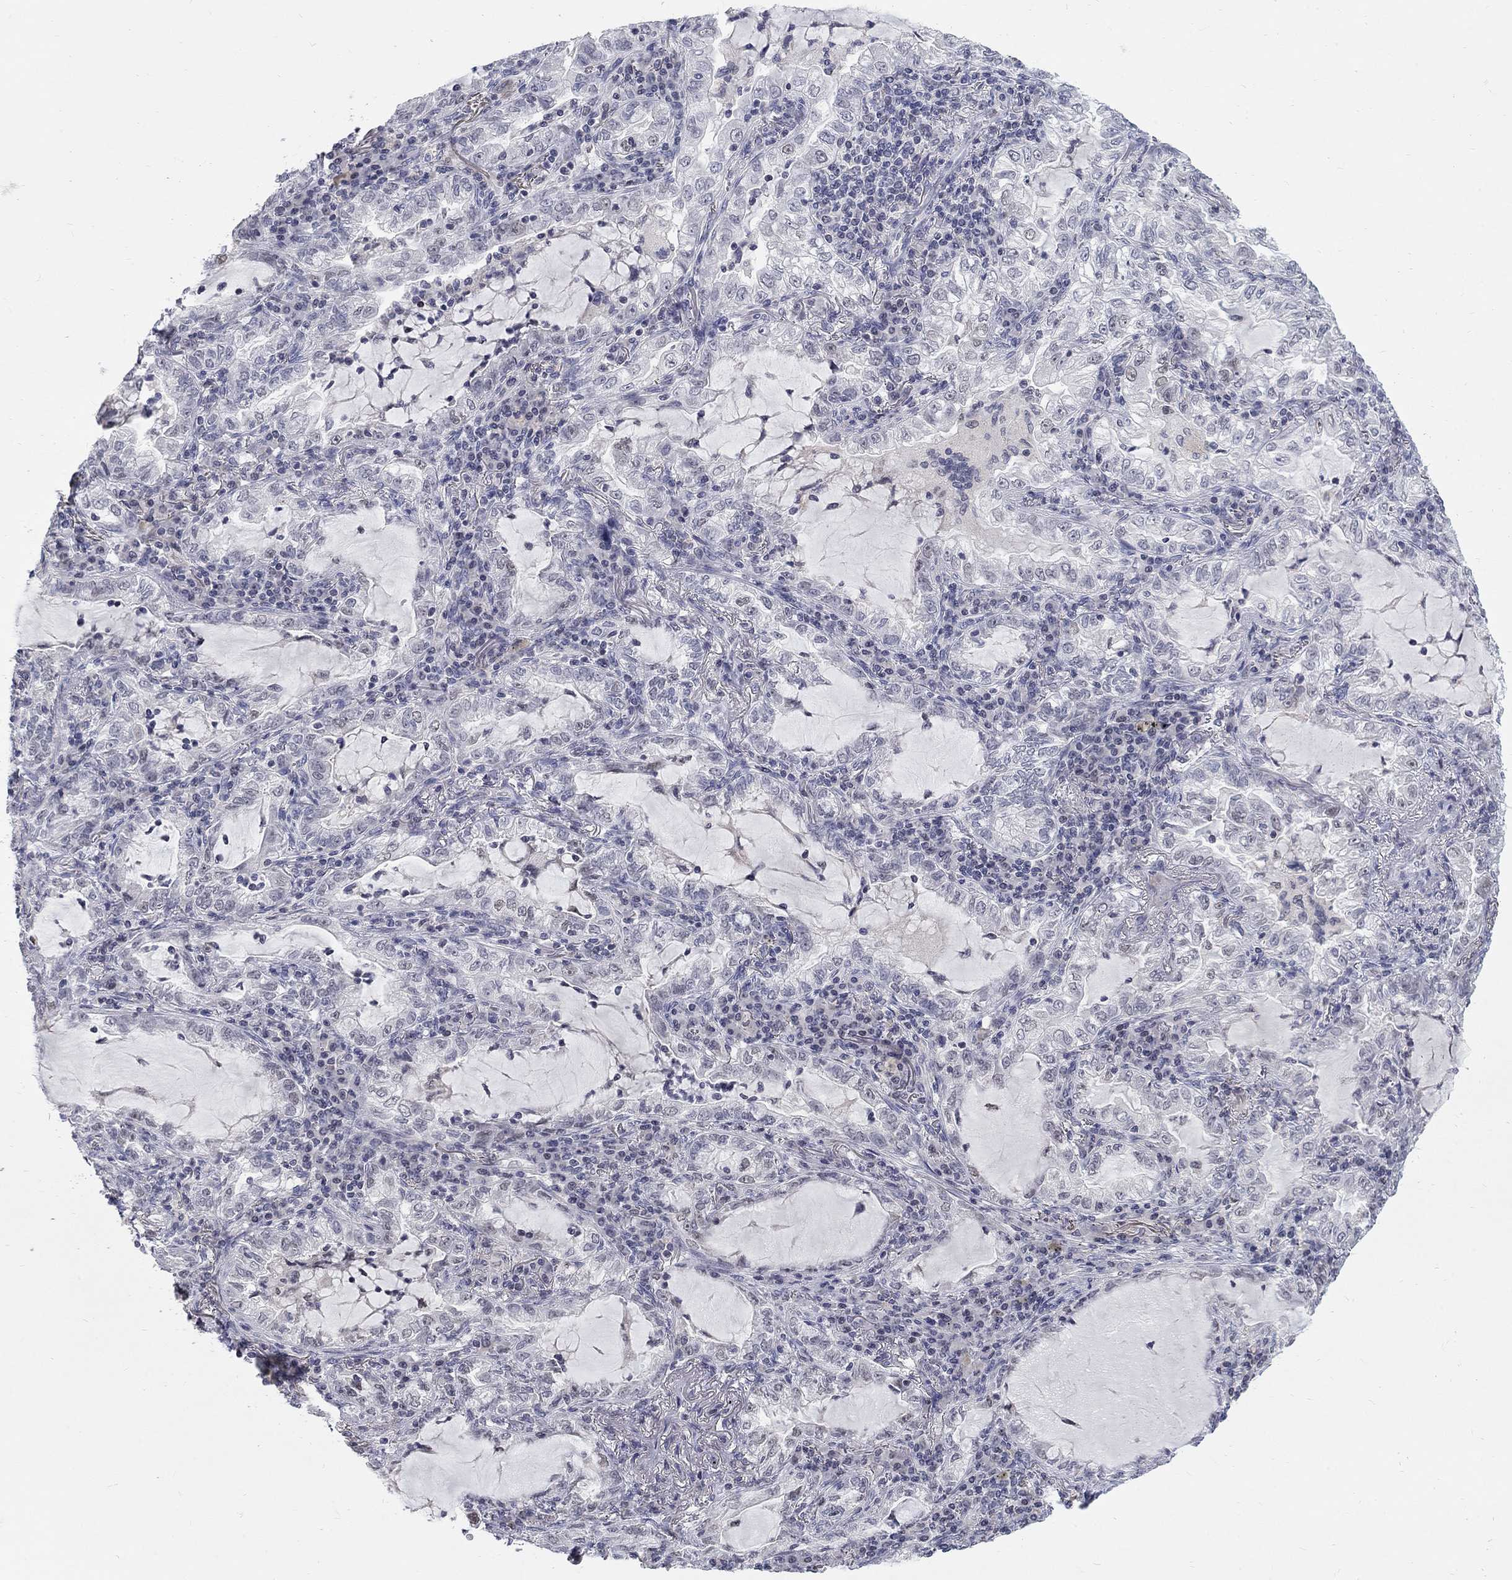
{"staining": {"intensity": "negative", "quantity": "none", "location": "none"}, "tissue": "lung cancer", "cell_type": "Tumor cells", "image_type": "cancer", "snomed": [{"axis": "morphology", "description": "Adenocarcinoma, NOS"}, {"axis": "topography", "description": "Lung"}], "caption": "There is no significant positivity in tumor cells of lung adenocarcinoma.", "gene": "GCFC2", "patient": {"sex": "female", "age": 73}}